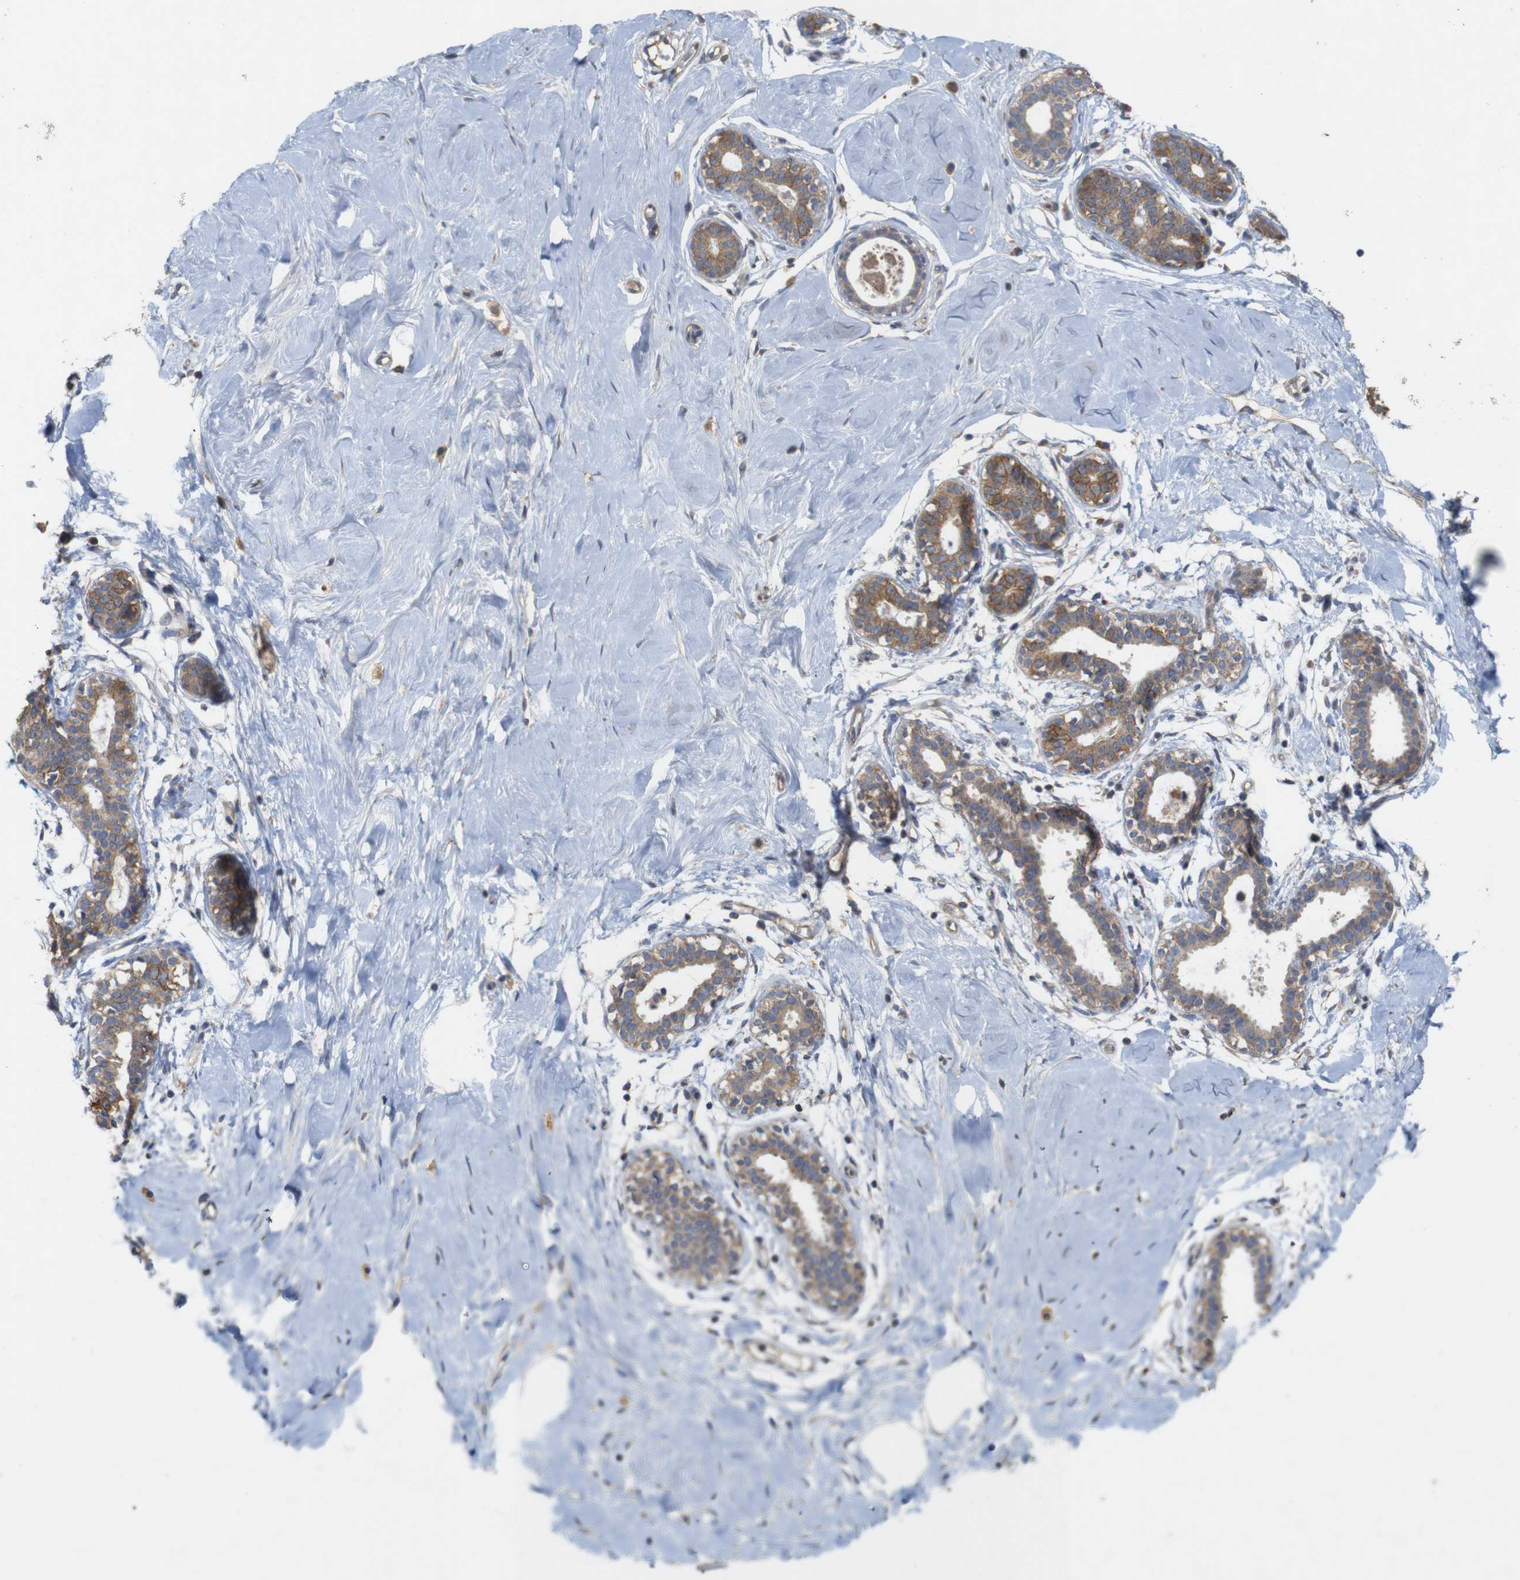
{"staining": {"intensity": "negative", "quantity": "none", "location": "none"}, "tissue": "breast", "cell_type": "Adipocytes", "image_type": "normal", "snomed": [{"axis": "morphology", "description": "Normal tissue, NOS"}, {"axis": "topography", "description": "Breast"}], "caption": "A high-resolution micrograph shows immunohistochemistry staining of unremarkable breast, which displays no significant positivity in adipocytes.", "gene": "KCNS3", "patient": {"sex": "female", "age": 23}}